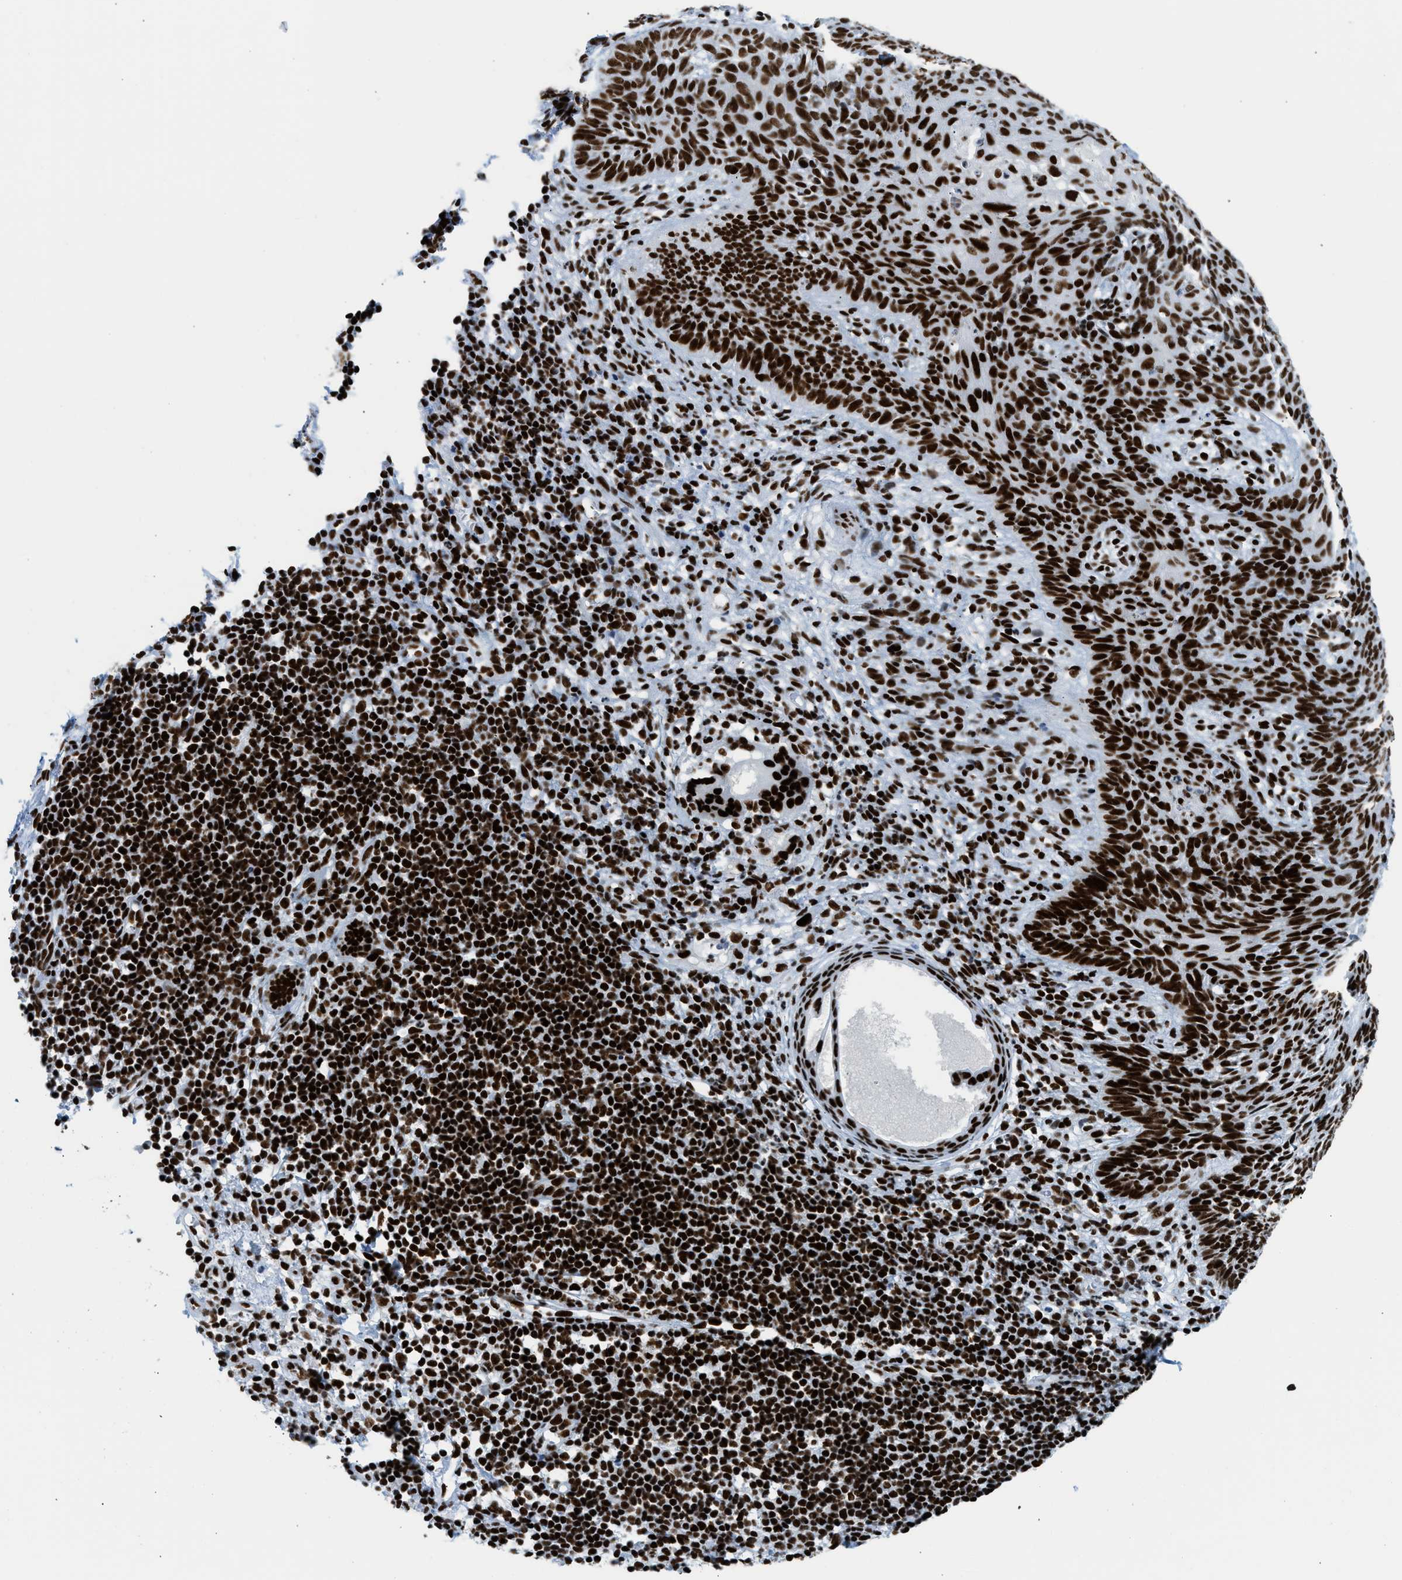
{"staining": {"intensity": "strong", "quantity": ">75%", "location": "nuclear"}, "tissue": "skin cancer", "cell_type": "Tumor cells", "image_type": "cancer", "snomed": [{"axis": "morphology", "description": "Basal cell carcinoma"}, {"axis": "topography", "description": "Skin"}], "caption": "About >75% of tumor cells in skin basal cell carcinoma exhibit strong nuclear protein positivity as visualized by brown immunohistochemical staining.", "gene": "PIF1", "patient": {"sex": "male", "age": 60}}